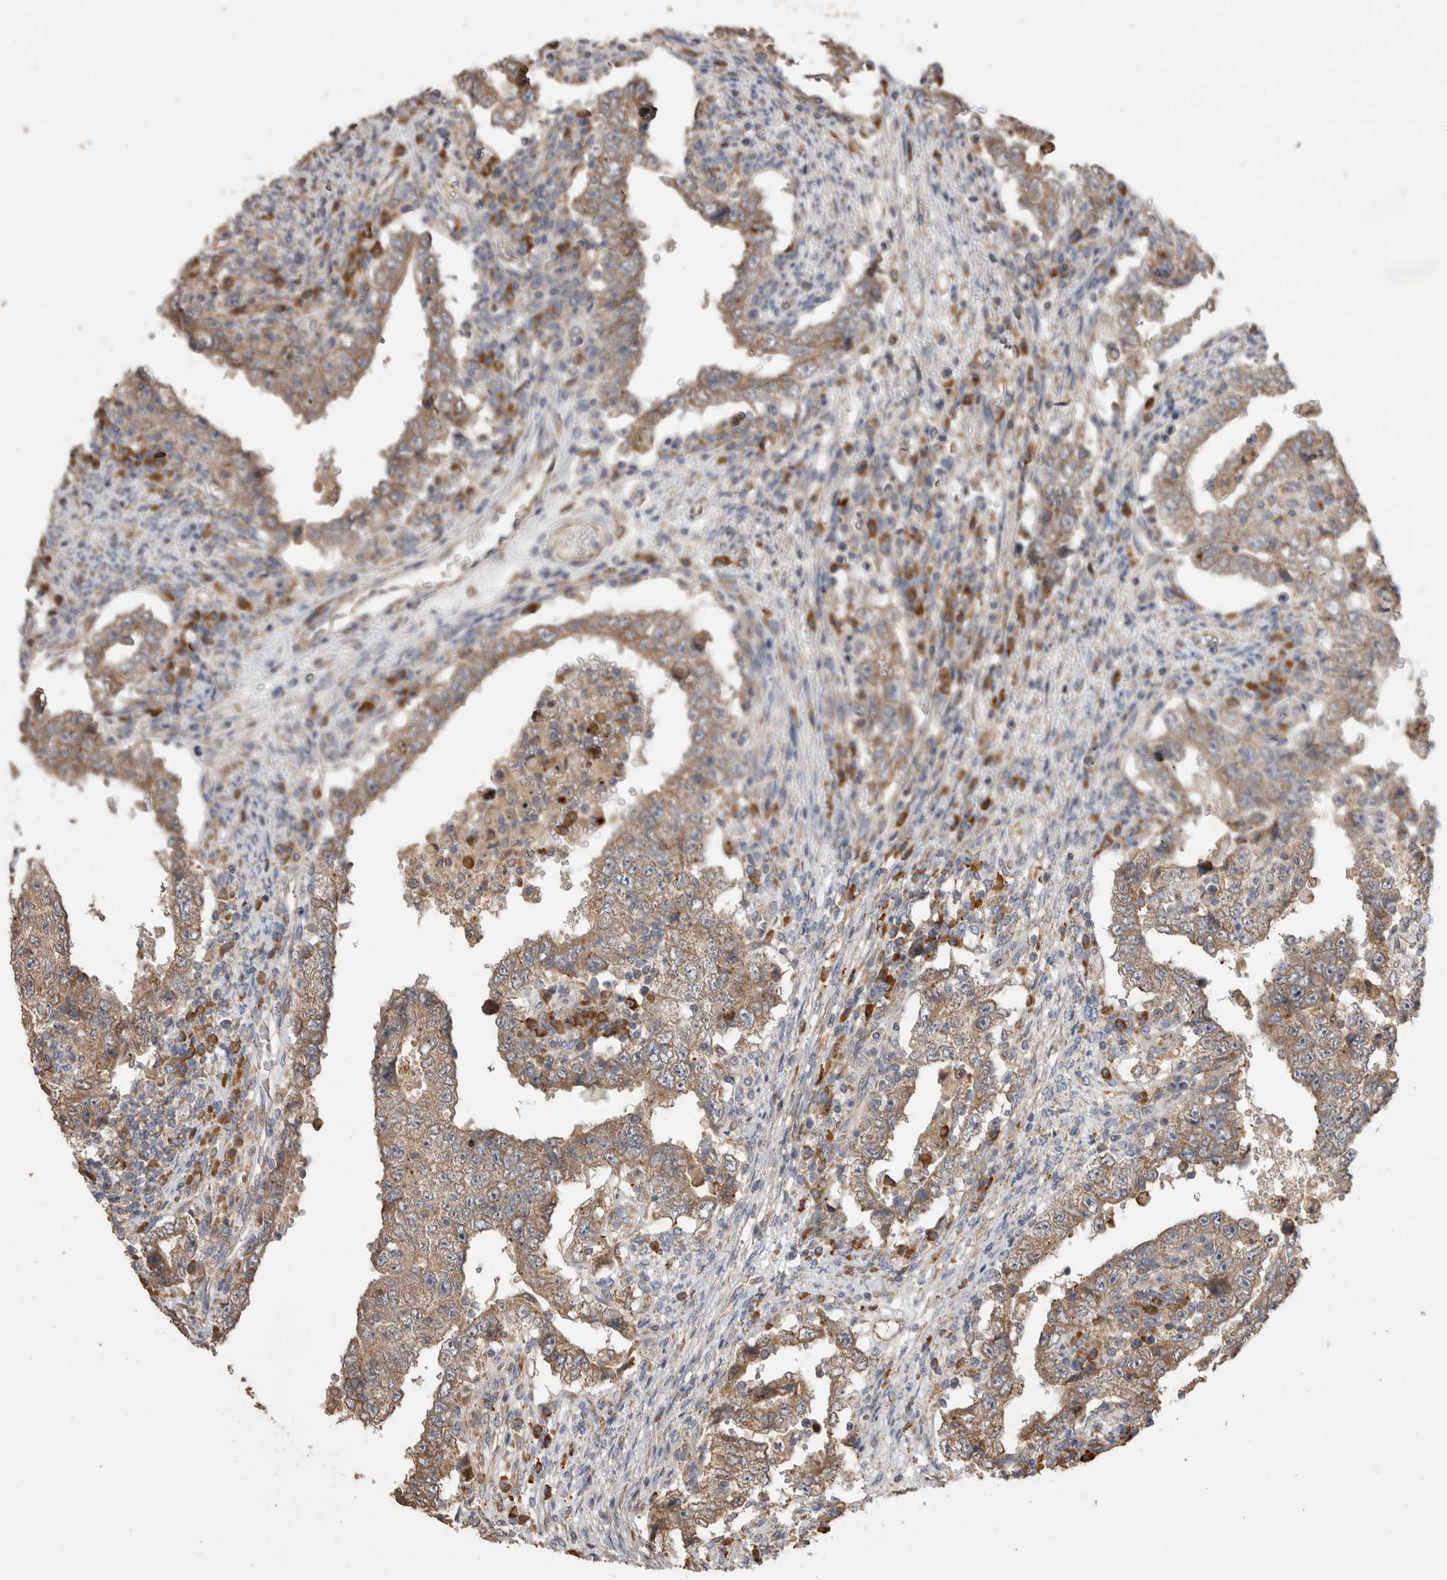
{"staining": {"intensity": "weak", "quantity": ">75%", "location": "cytoplasmic/membranous"}, "tissue": "testis cancer", "cell_type": "Tumor cells", "image_type": "cancer", "snomed": [{"axis": "morphology", "description": "Carcinoma, Embryonal, NOS"}, {"axis": "topography", "description": "Testis"}], "caption": "DAB (3,3'-diaminobenzidine) immunohistochemical staining of embryonal carcinoma (testis) exhibits weak cytoplasmic/membranous protein positivity in about >75% of tumor cells. (IHC, brightfield microscopy, high magnification).", "gene": "TBCE", "patient": {"sex": "male", "age": 26}}